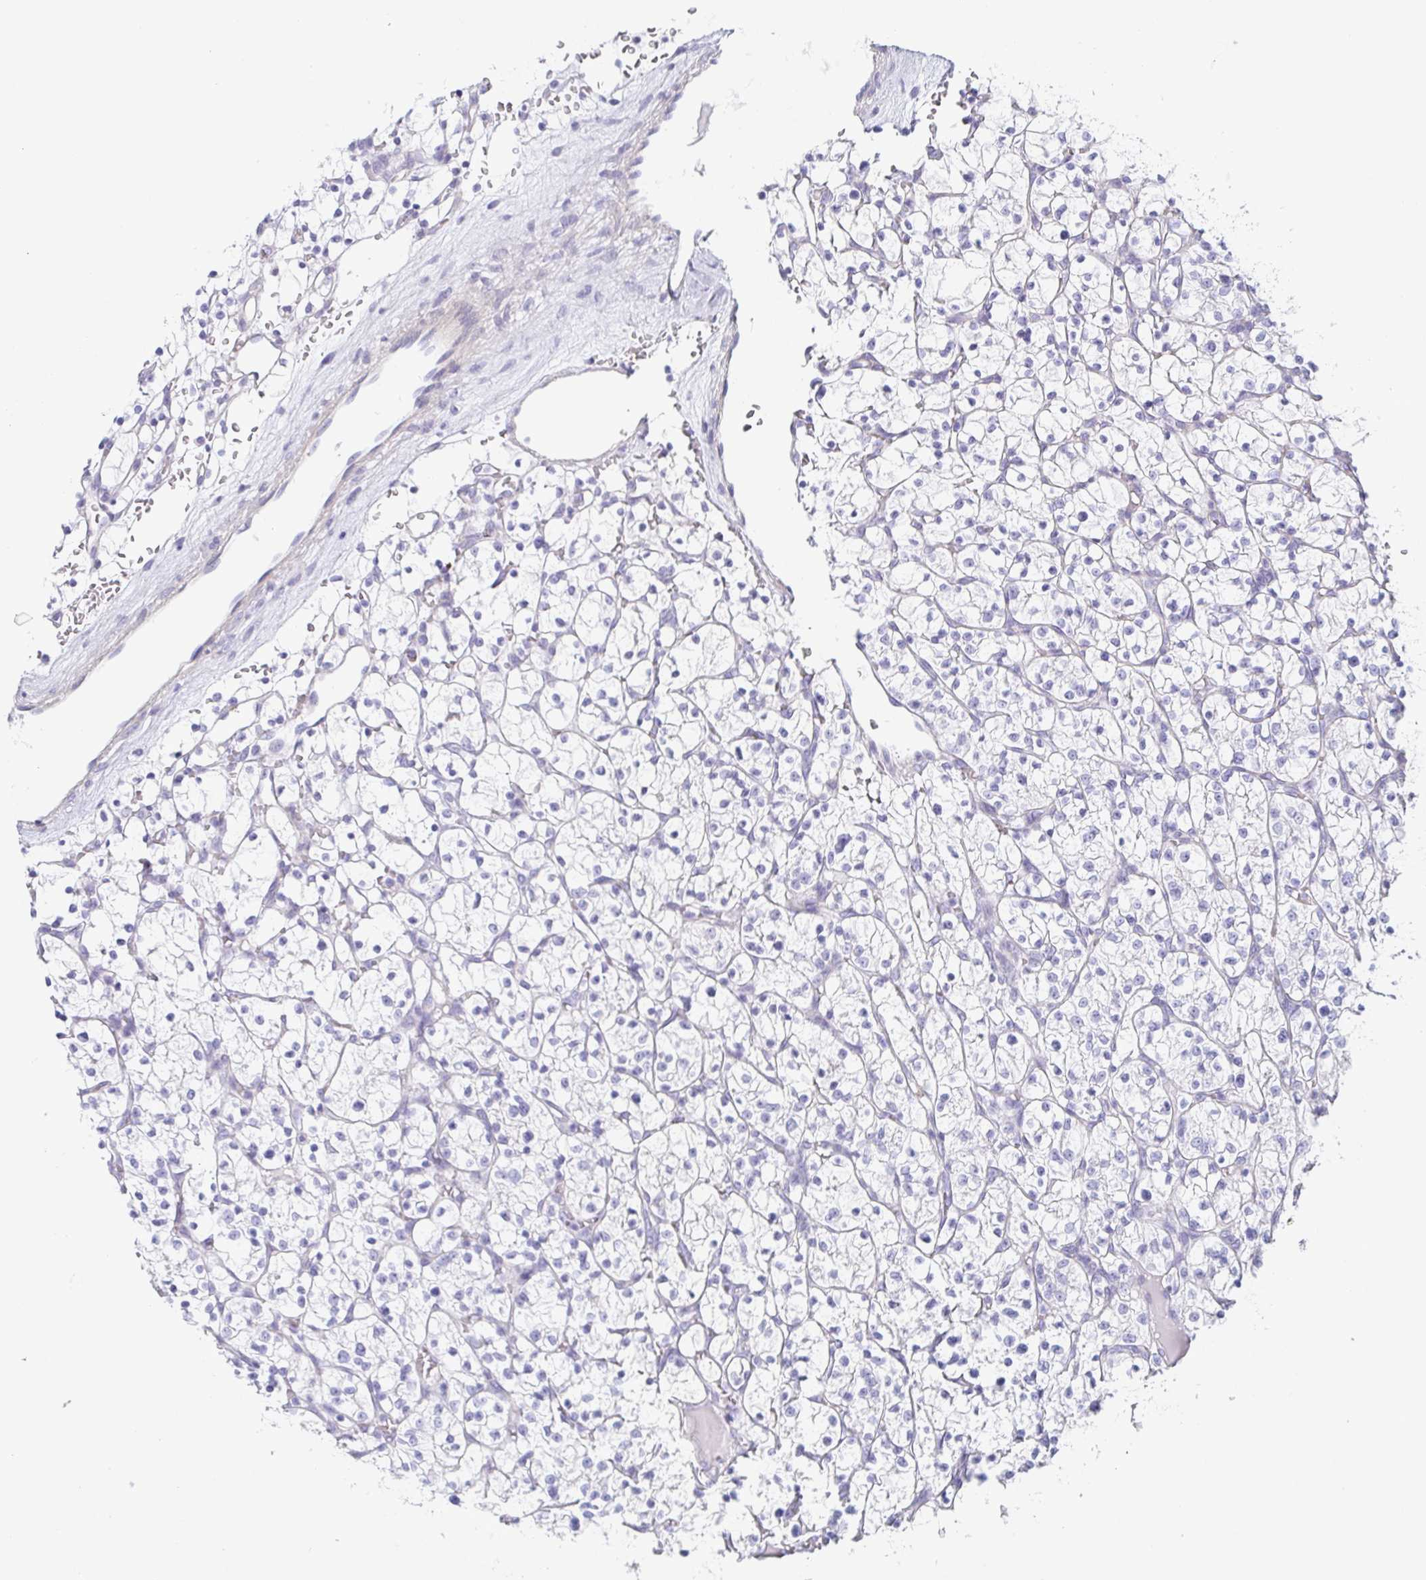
{"staining": {"intensity": "negative", "quantity": "none", "location": "none"}, "tissue": "renal cancer", "cell_type": "Tumor cells", "image_type": "cancer", "snomed": [{"axis": "morphology", "description": "Adenocarcinoma, NOS"}, {"axis": "topography", "description": "Kidney"}], "caption": "A photomicrograph of renal cancer stained for a protein demonstrates no brown staining in tumor cells.", "gene": "PRR4", "patient": {"sex": "female", "age": 64}}